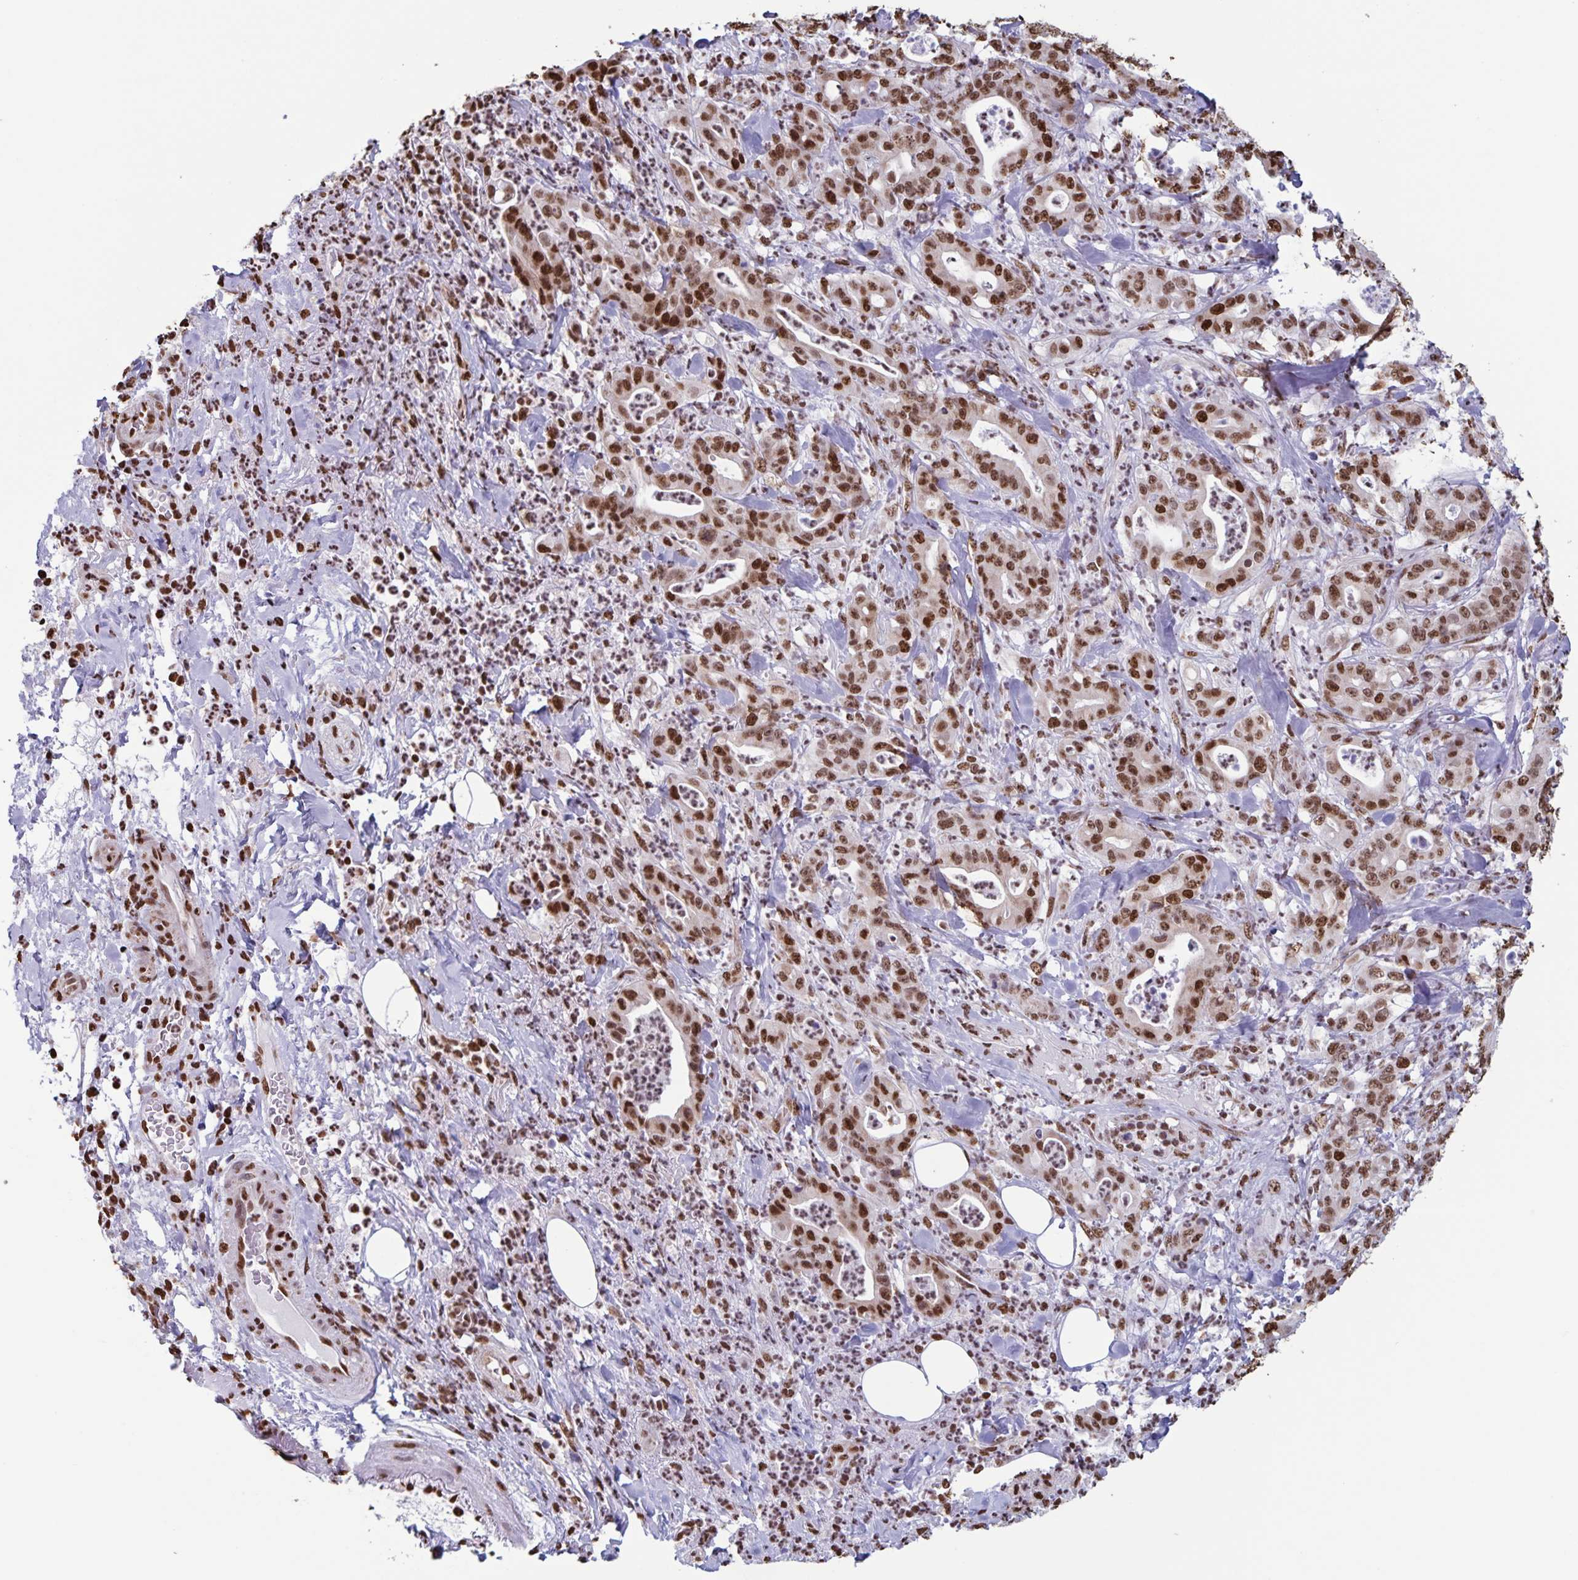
{"staining": {"intensity": "moderate", "quantity": ">75%", "location": "nuclear"}, "tissue": "pancreatic cancer", "cell_type": "Tumor cells", "image_type": "cancer", "snomed": [{"axis": "morphology", "description": "Adenocarcinoma, NOS"}, {"axis": "topography", "description": "Pancreas"}], "caption": "The image displays immunohistochemical staining of pancreatic cancer (adenocarcinoma). There is moderate nuclear positivity is present in about >75% of tumor cells. (brown staining indicates protein expression, while blue staining denotes nuclei).", "gene": "DUT", "patient": {"sex": "male", "age": 71}}